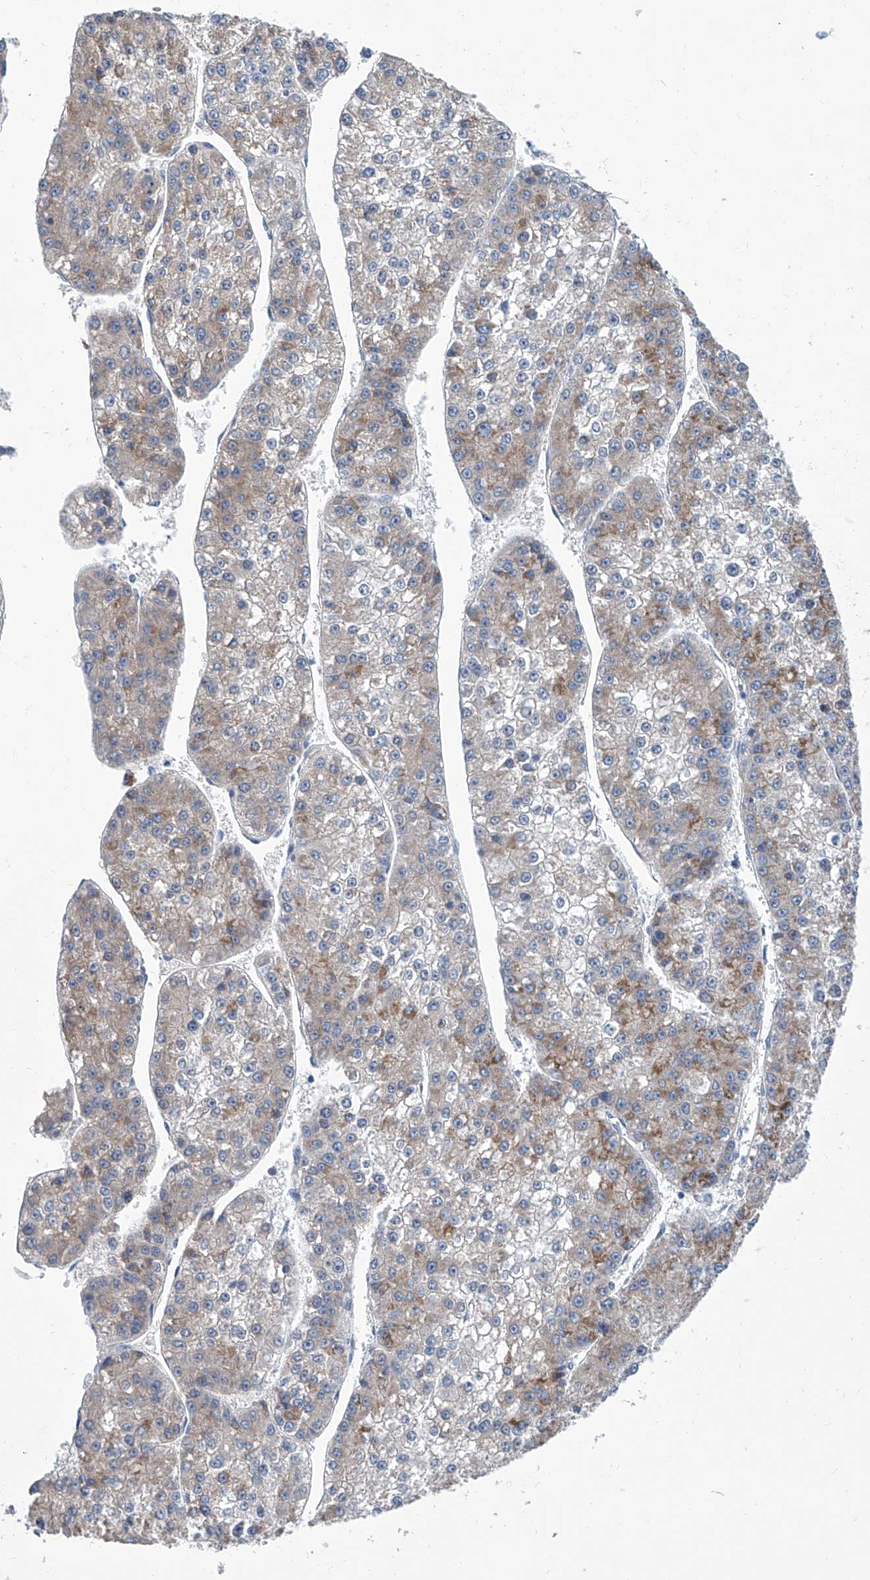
{"staining": {"intensity": "moderate", "quantity": "<25%", "location": "cytoplasmic/membranous"}, "tissue": "liver cancer", "cell_type": "Tumor cells", "image_type": "cancer", "snomed": [{"axis": "morphology", "description": "Carcinoma, Hepatocellular, NOS"}, {"axis": "topography", "description": "Liver"}], "caption": "A micrograph showing moderate cytoplasmic/membranous staining in about <25% of tumor cells in liver cancer, as visualized by brown immunohistochemical staining.", "gene": "ZNF519", "patient": {"sex": "female", "age": 73}}